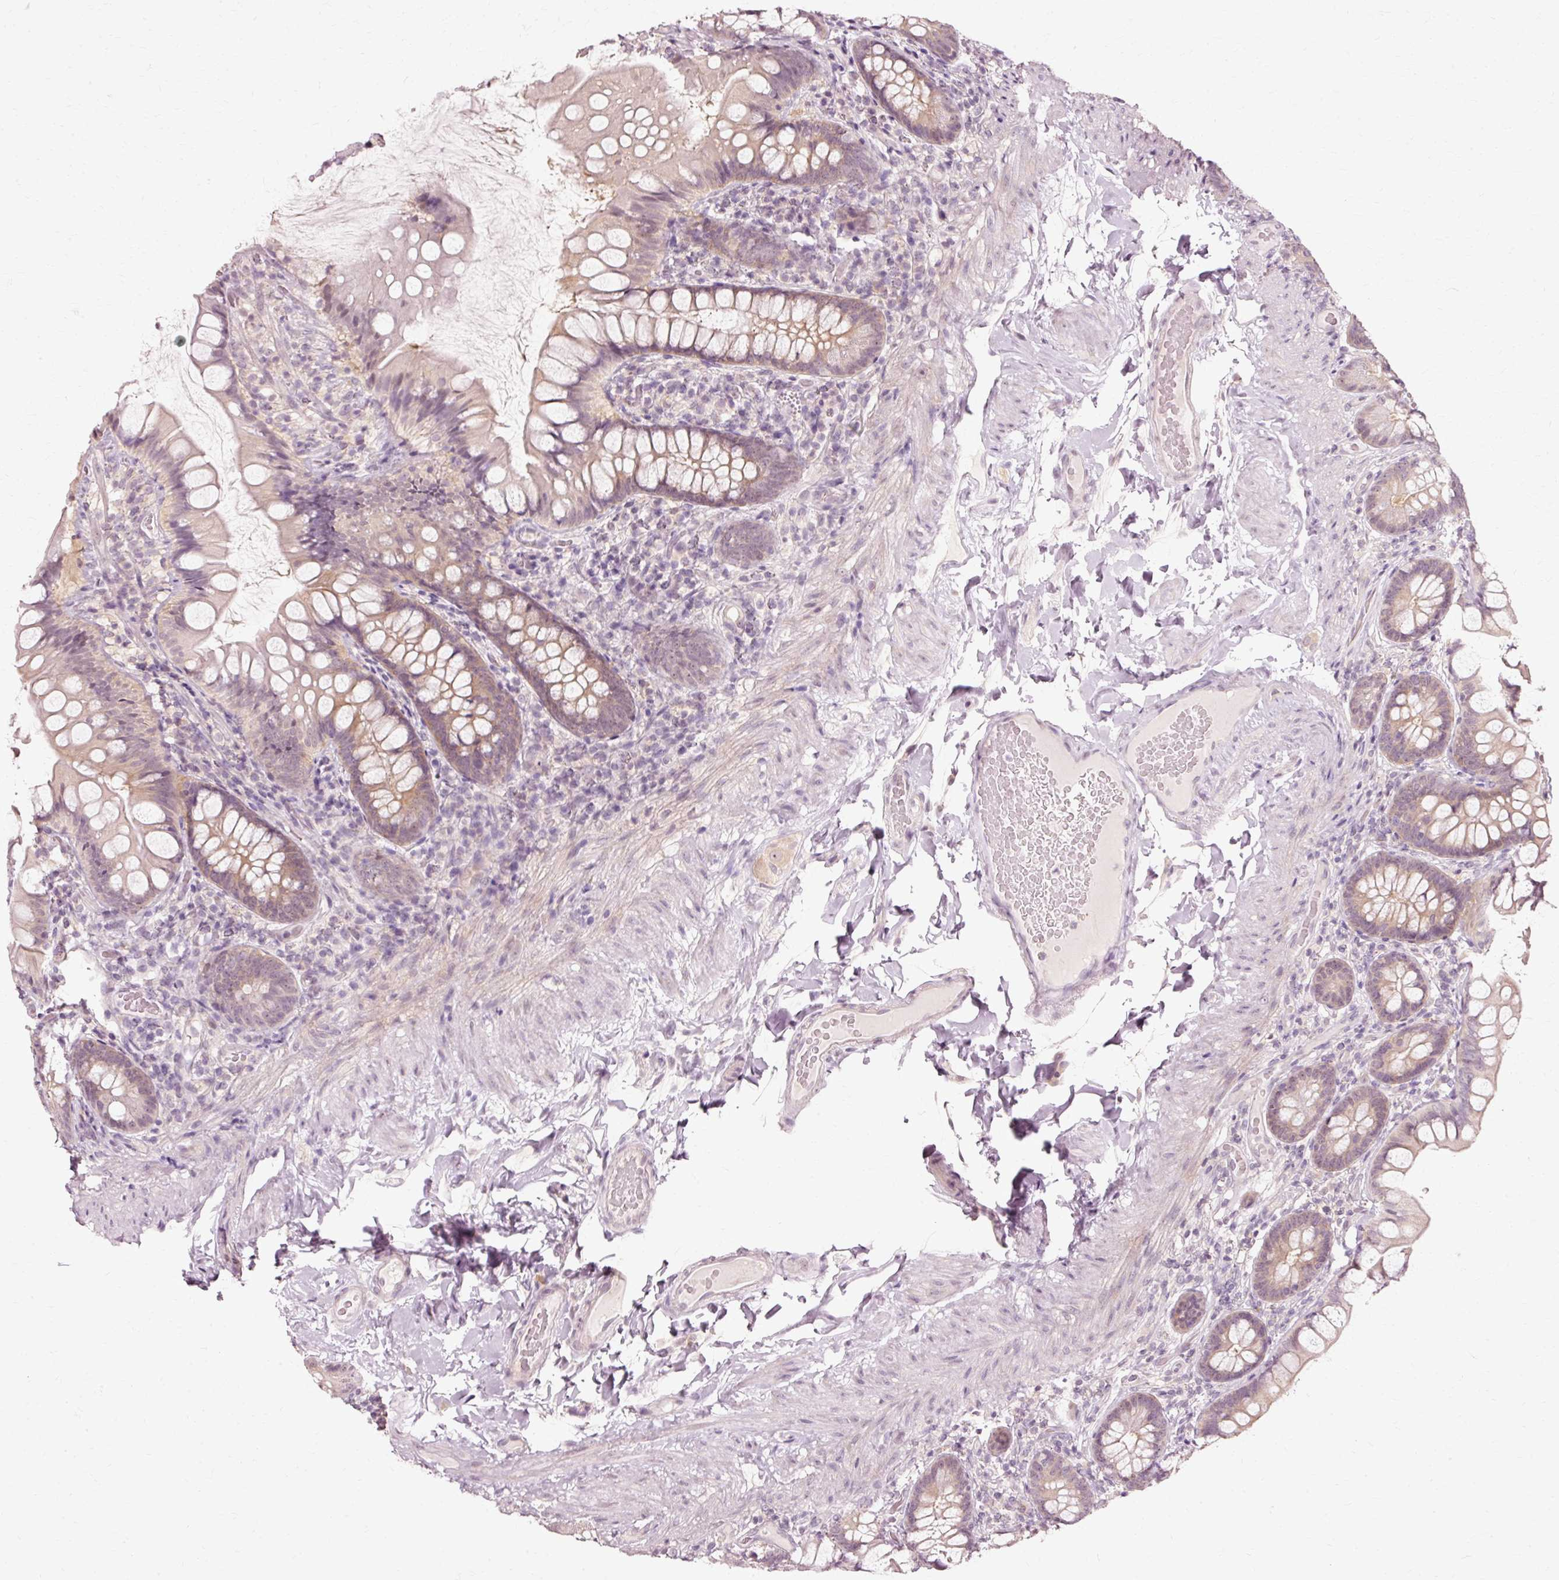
{"staining": {"intensity": "moderate", "quantity": ">75%", "location": "cytoplasmic/membranous"}, "tissue": "small intestine", "cell_type": "Glandular cells", "image_type": "normal", "snomed": [{"axis": "morphology", "description": "Normal tissue, NOS"}, {"axis": "topography", "description": "Small intestine"}], "caption": "Protein staining of normal small intestine exhibits moderate cytoplasmic/membranous staining in approximately >75% of glandular cells. (Stains: DAB in brown, nuclei in blue, Microscopy: brightfield microscopy at high magnification).", "gene": "RGPD5", "patient": {"sex": "male", "age": 70}}